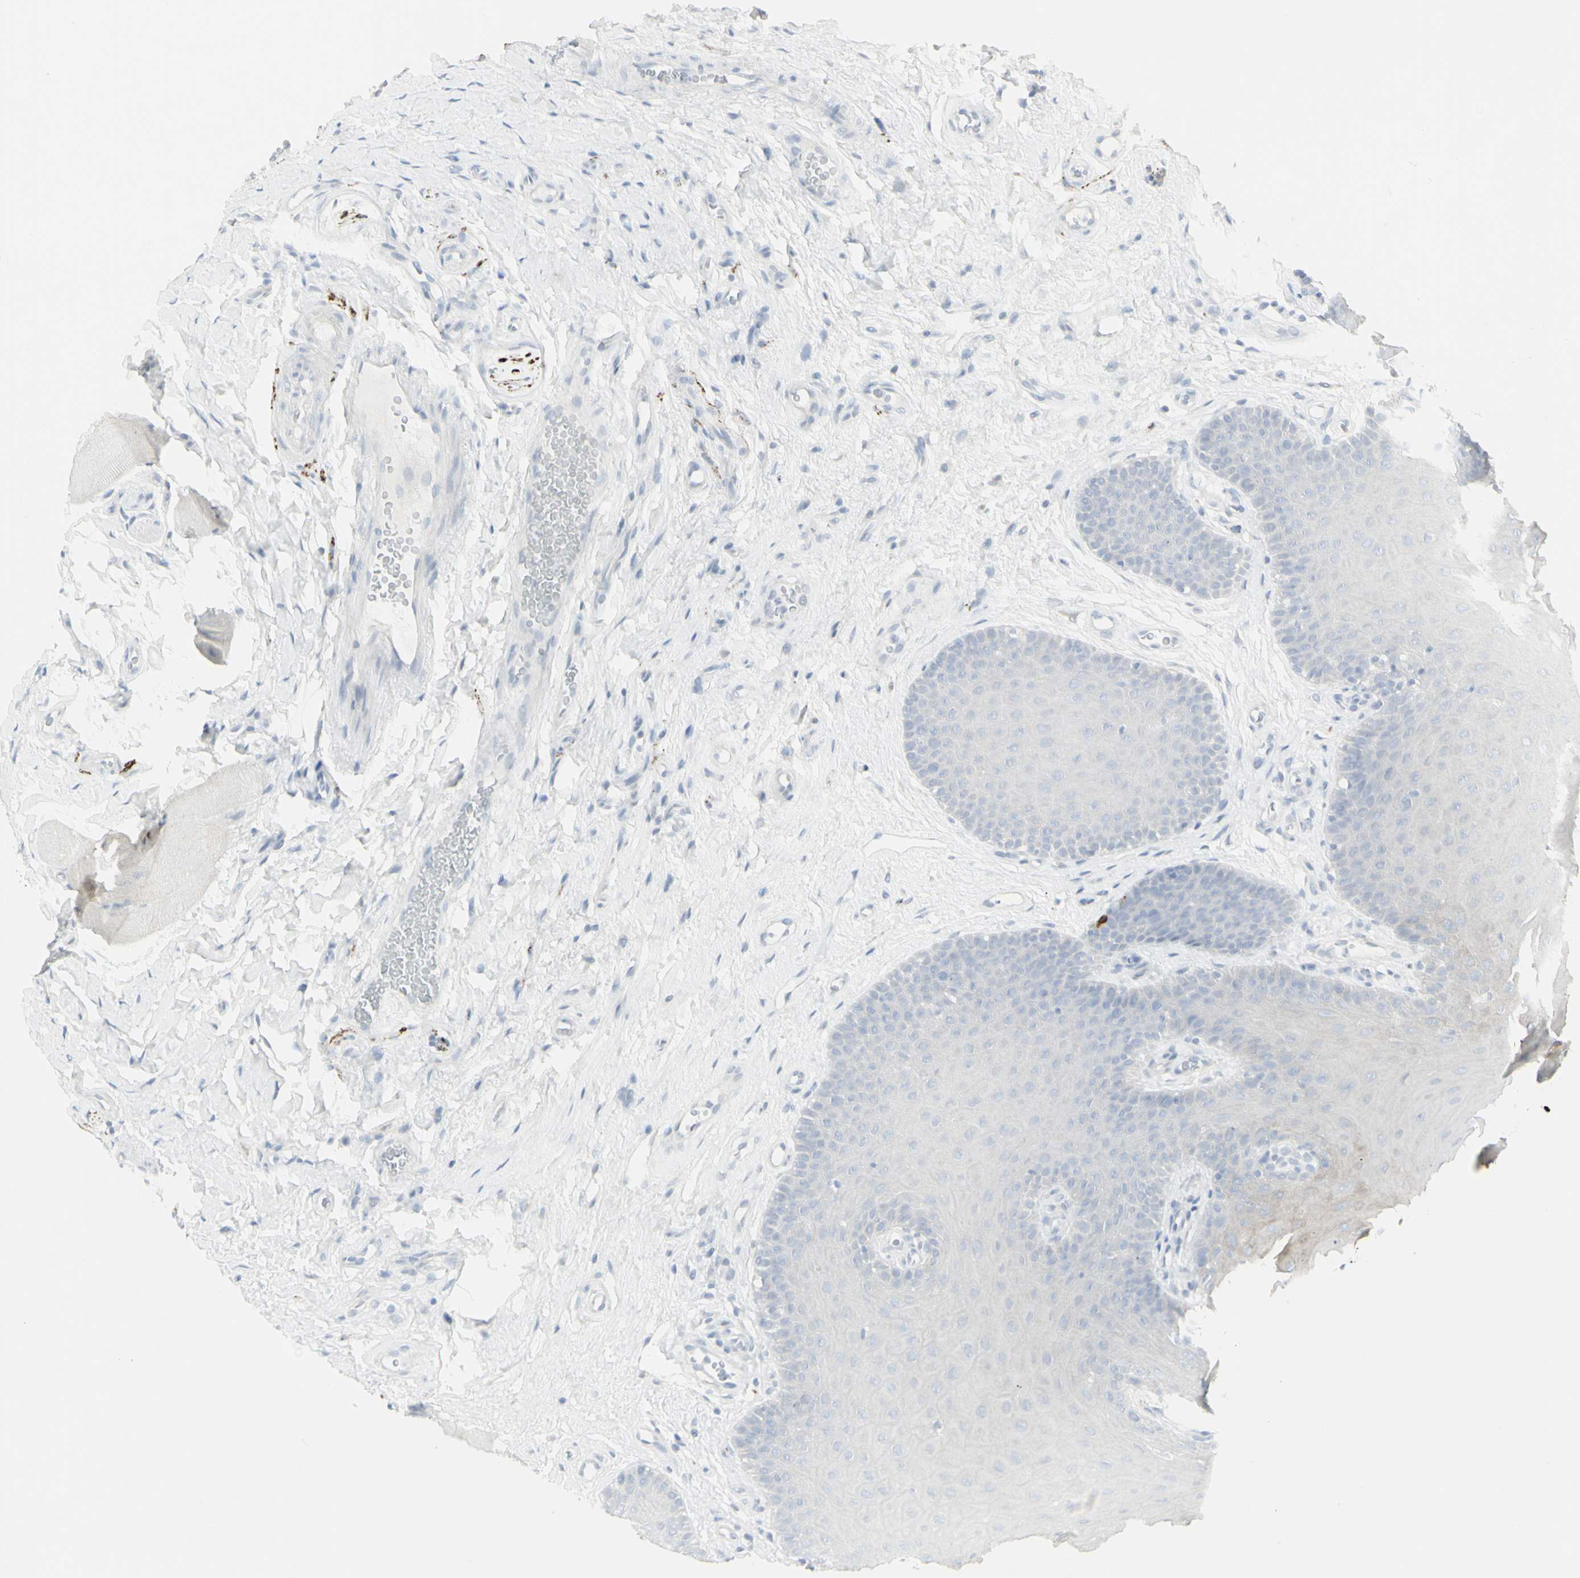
{"staining": {"intensity": "negative", "quantity": "none", "location": "none"}, "tissue": "oral mucosa", "cell_type": "Squamous epithelial cells", "image_type": "normal", "snomed": [{"axis": "morphology", "description": "Normal tissue, NOS"}, {"axis": "topography", "description": "Skeletal muscle"}, {"axis": "topography", "description": "Oral tissue"}], "caption": "This is an IHC micrograph of benign oral mucosa. There is no expression in squamous epithelial cells.", "gene": "ENSG00000198211", "patient": {"sex": "male", "age": 58}}